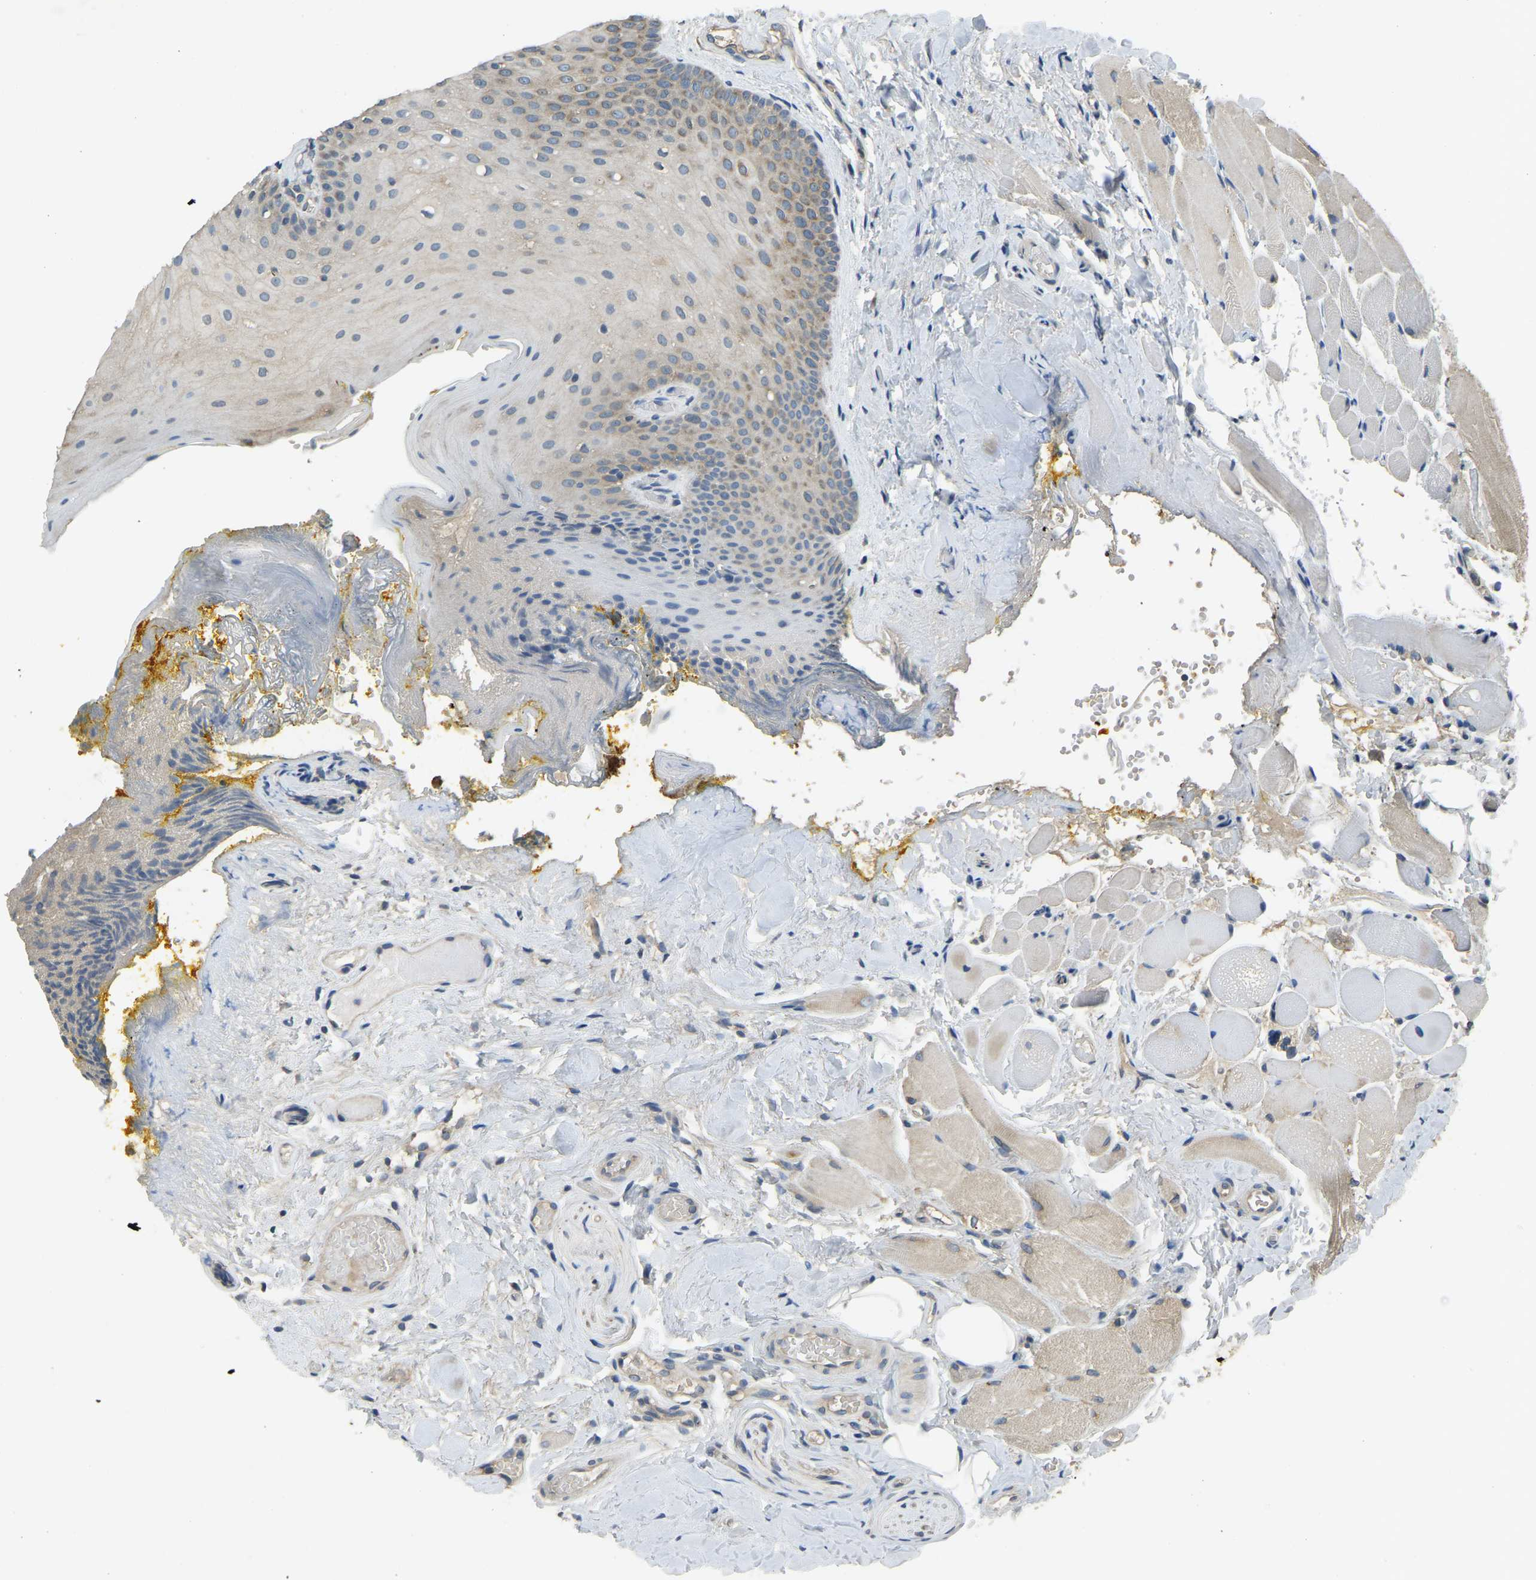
{"staining": {"intensity": "moderate", "quantity": "25%-75%", "location": "cytoplasmic/membranous"}, "tissue": "oral mucosa", "cell_type": "Squamous epithelial cells", "image_type": "normal", "snomed": [{"axis": "morphology", "description": "Normal tissue, NOS"}, {"axis": "topography", "description": "Oral tissue"}], "caption": "High-magnification brightfield microscopy of benign oral mucosa stained with DAB (3,3'-diaminobenzidine) (brown) and counterstained with hematoxylin (blue). squamous epithelial cells exhibit moderate cytoplasmic/membranous expression is identified in about25%-75% of cells. The protein of interest is shown in brown color, while the nuclei are stained blue.", "gene": "AIMP1", "patient": {"sex": "male", "age": 54}}